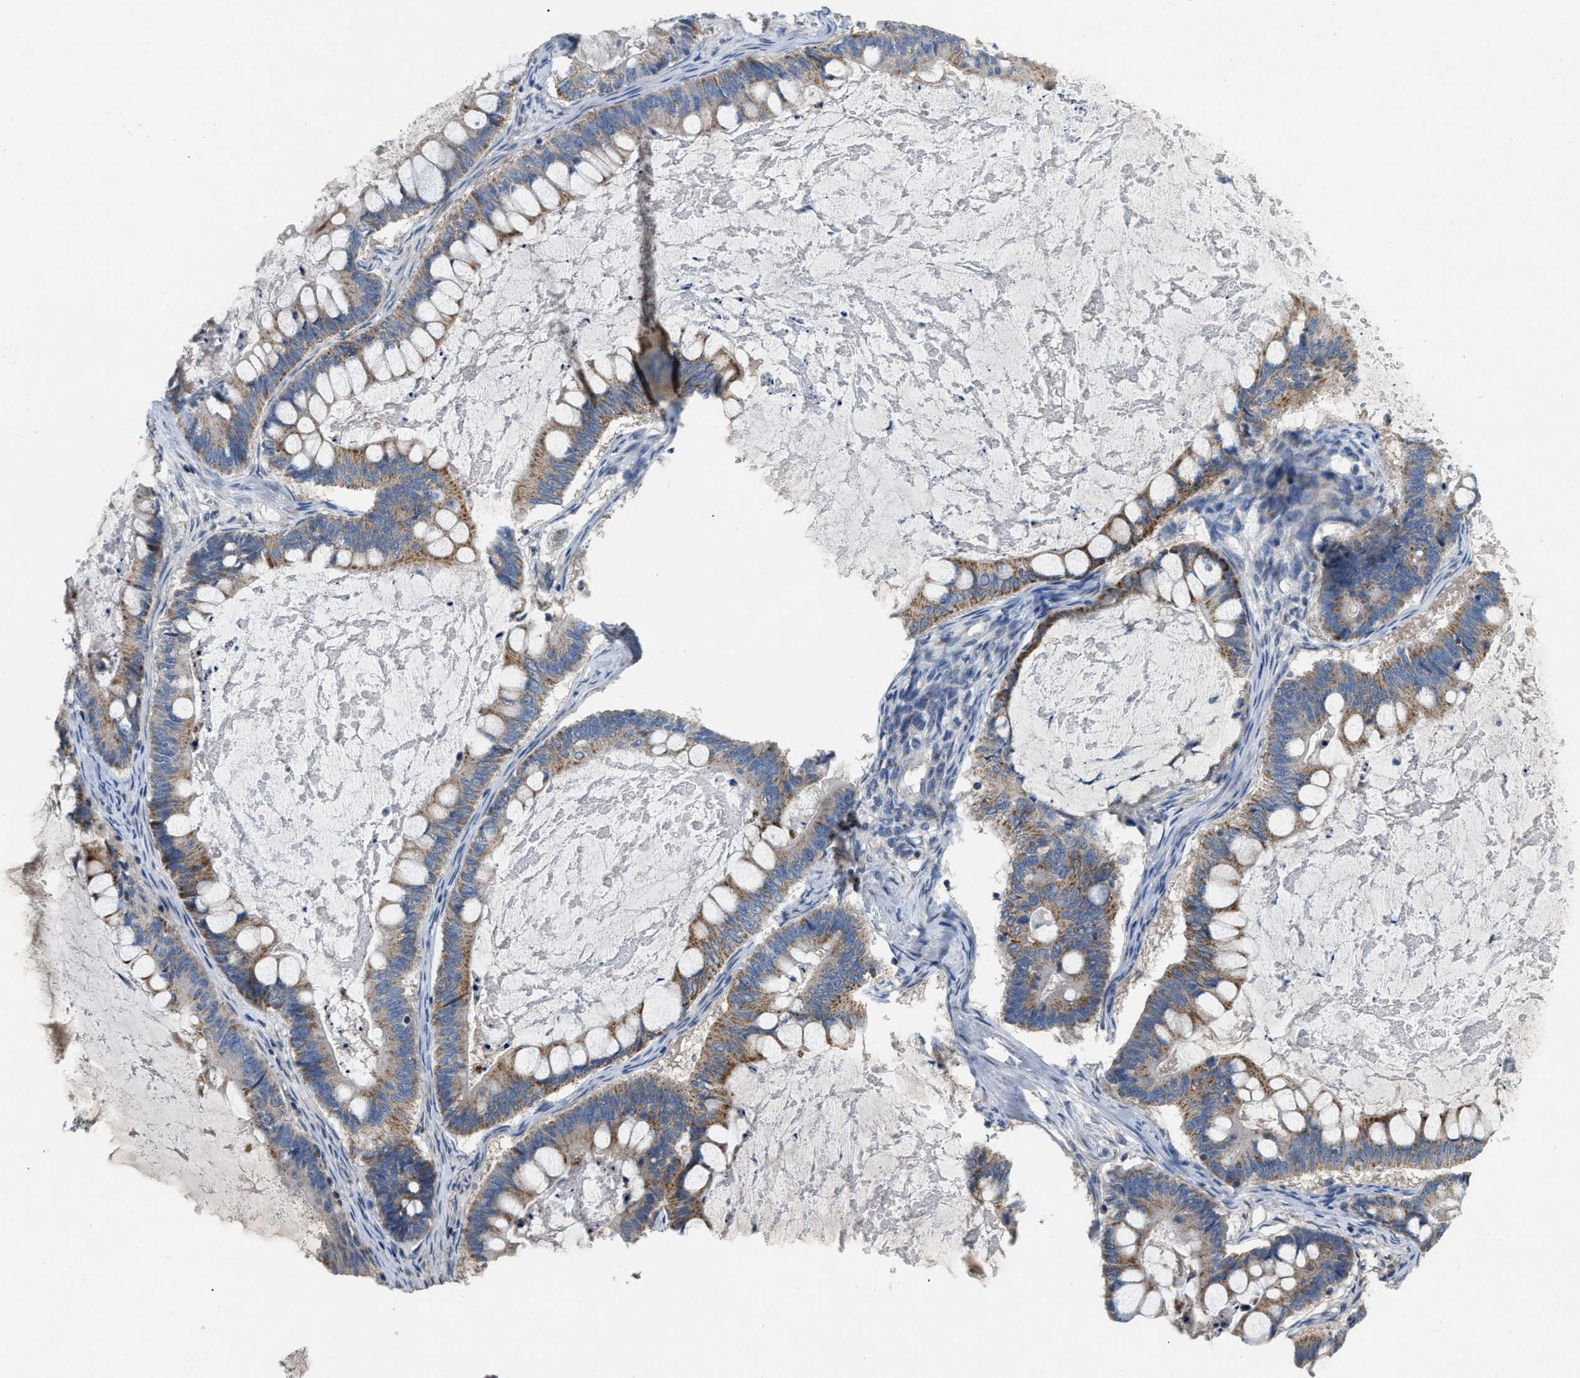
{"staining": {"intensity": "moderate", "quantity": ">75%", "location": "cytoplasmic/membranous"}, "tissue": "ovarian cancer", "cell_type": "Tumor cells", "image_type": "cancer", "snomed": [{"axis": "morphology", "description": "Cystadenocarcinoma, mucinous, NOS"}, {"axis": "topography", "description": "Ovary"}], "caption": "Ovarian mucinous cystadenocarcinoma was stained to show a protein in brown. There is medium levels of moderate cytoplasmic/membranous expression in approximately >75% of tumor cells.", "gene": "DHX58", "patient": {"sex": "female", "age": 61}}